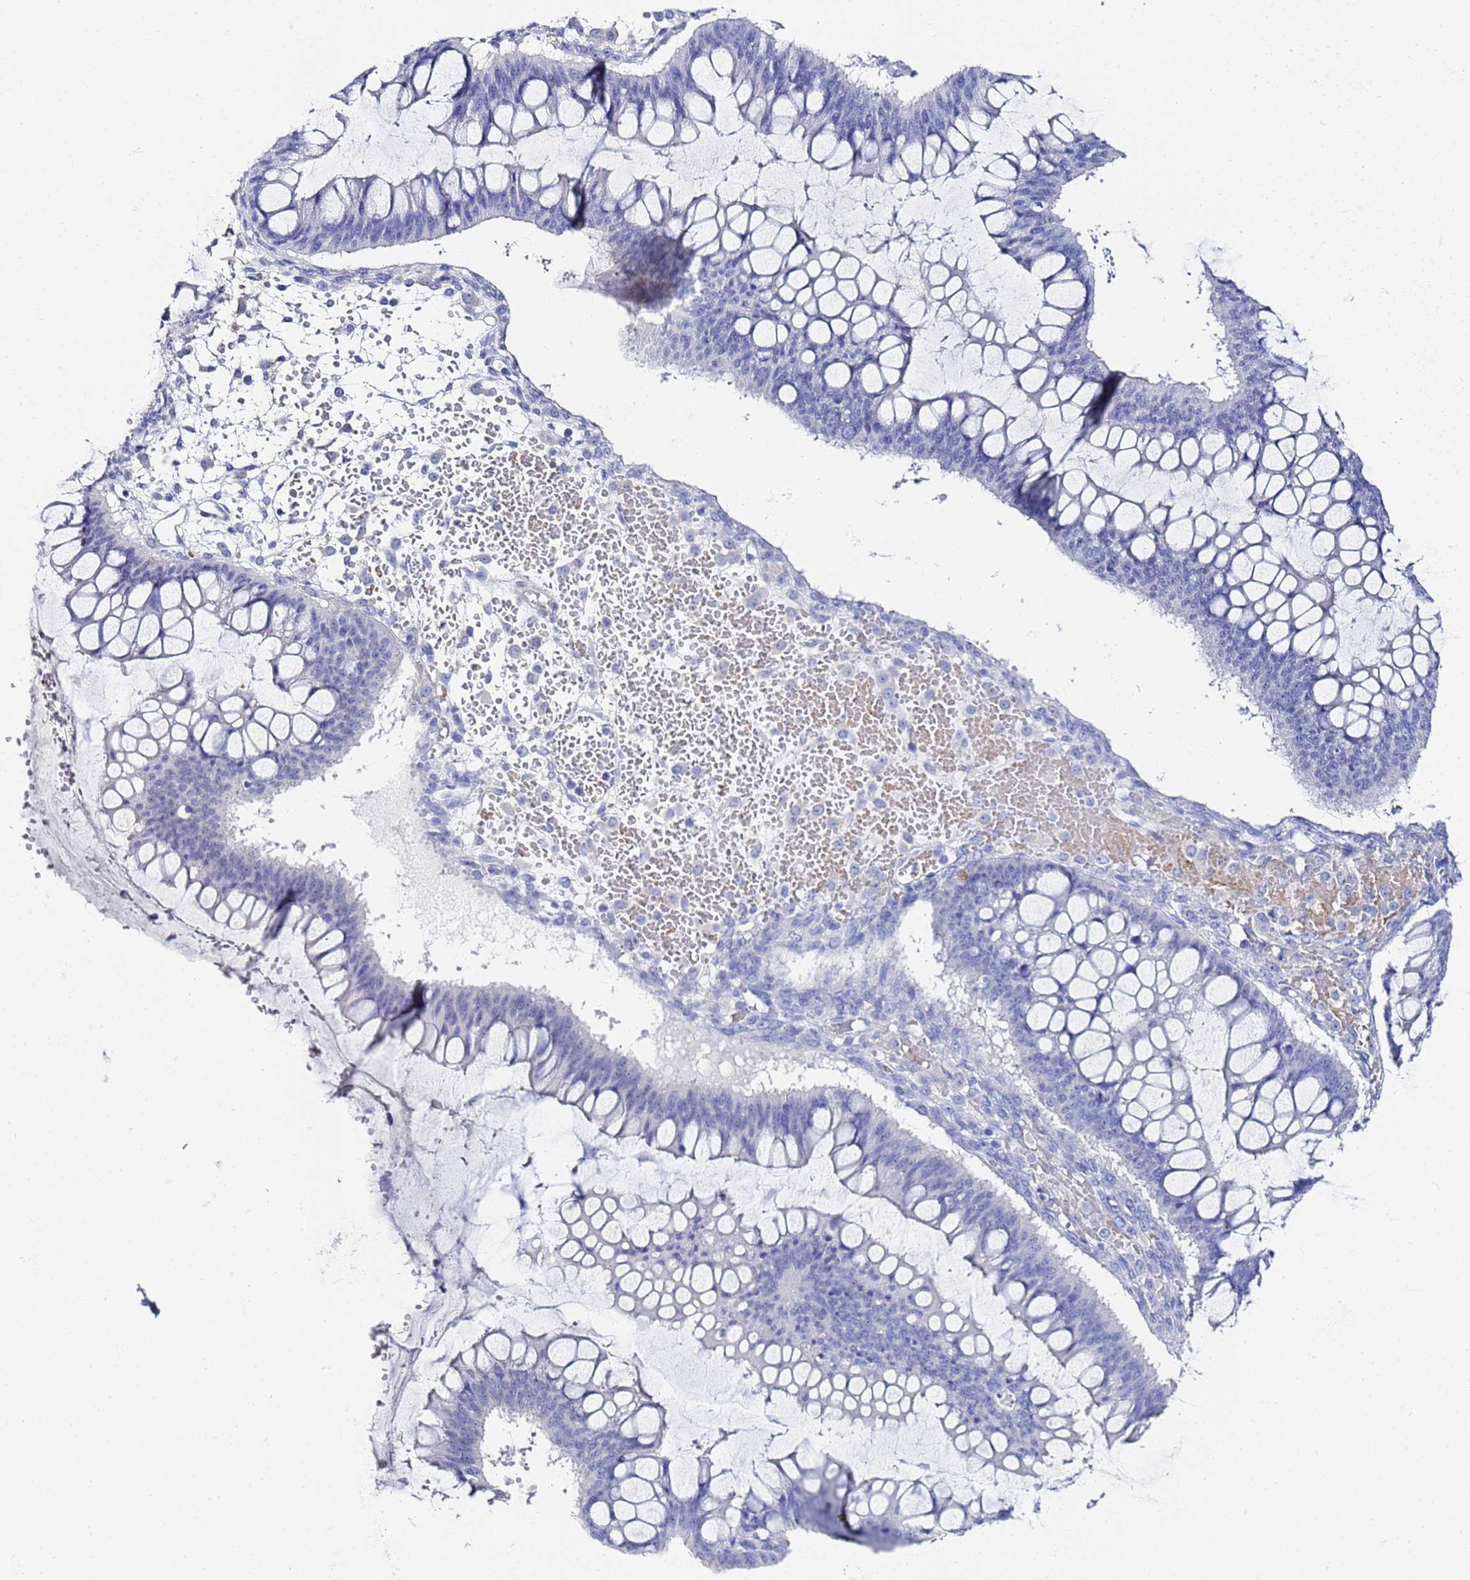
{"staining": {"intensity": "negative", "quantity": "none", "location": "none"}, "tissue": "ovarian cancer", "cell_type": "Tumor cells", "image_type": "cancer", "snomed": [{"axis": "morphology", "description": "Cystadenocarcinoma, mucinous, NOS"}, {"axis": "topography", "description": "Ovary"}], "caption": "Ovarian cancer was stained to show a protein in brown. There is no significant staining in tumor cells. (DAB immunohistochemistry (IHC), high magnification).", "gene": "ZNF26", "patient": {"sex": "female", "age": 73}}